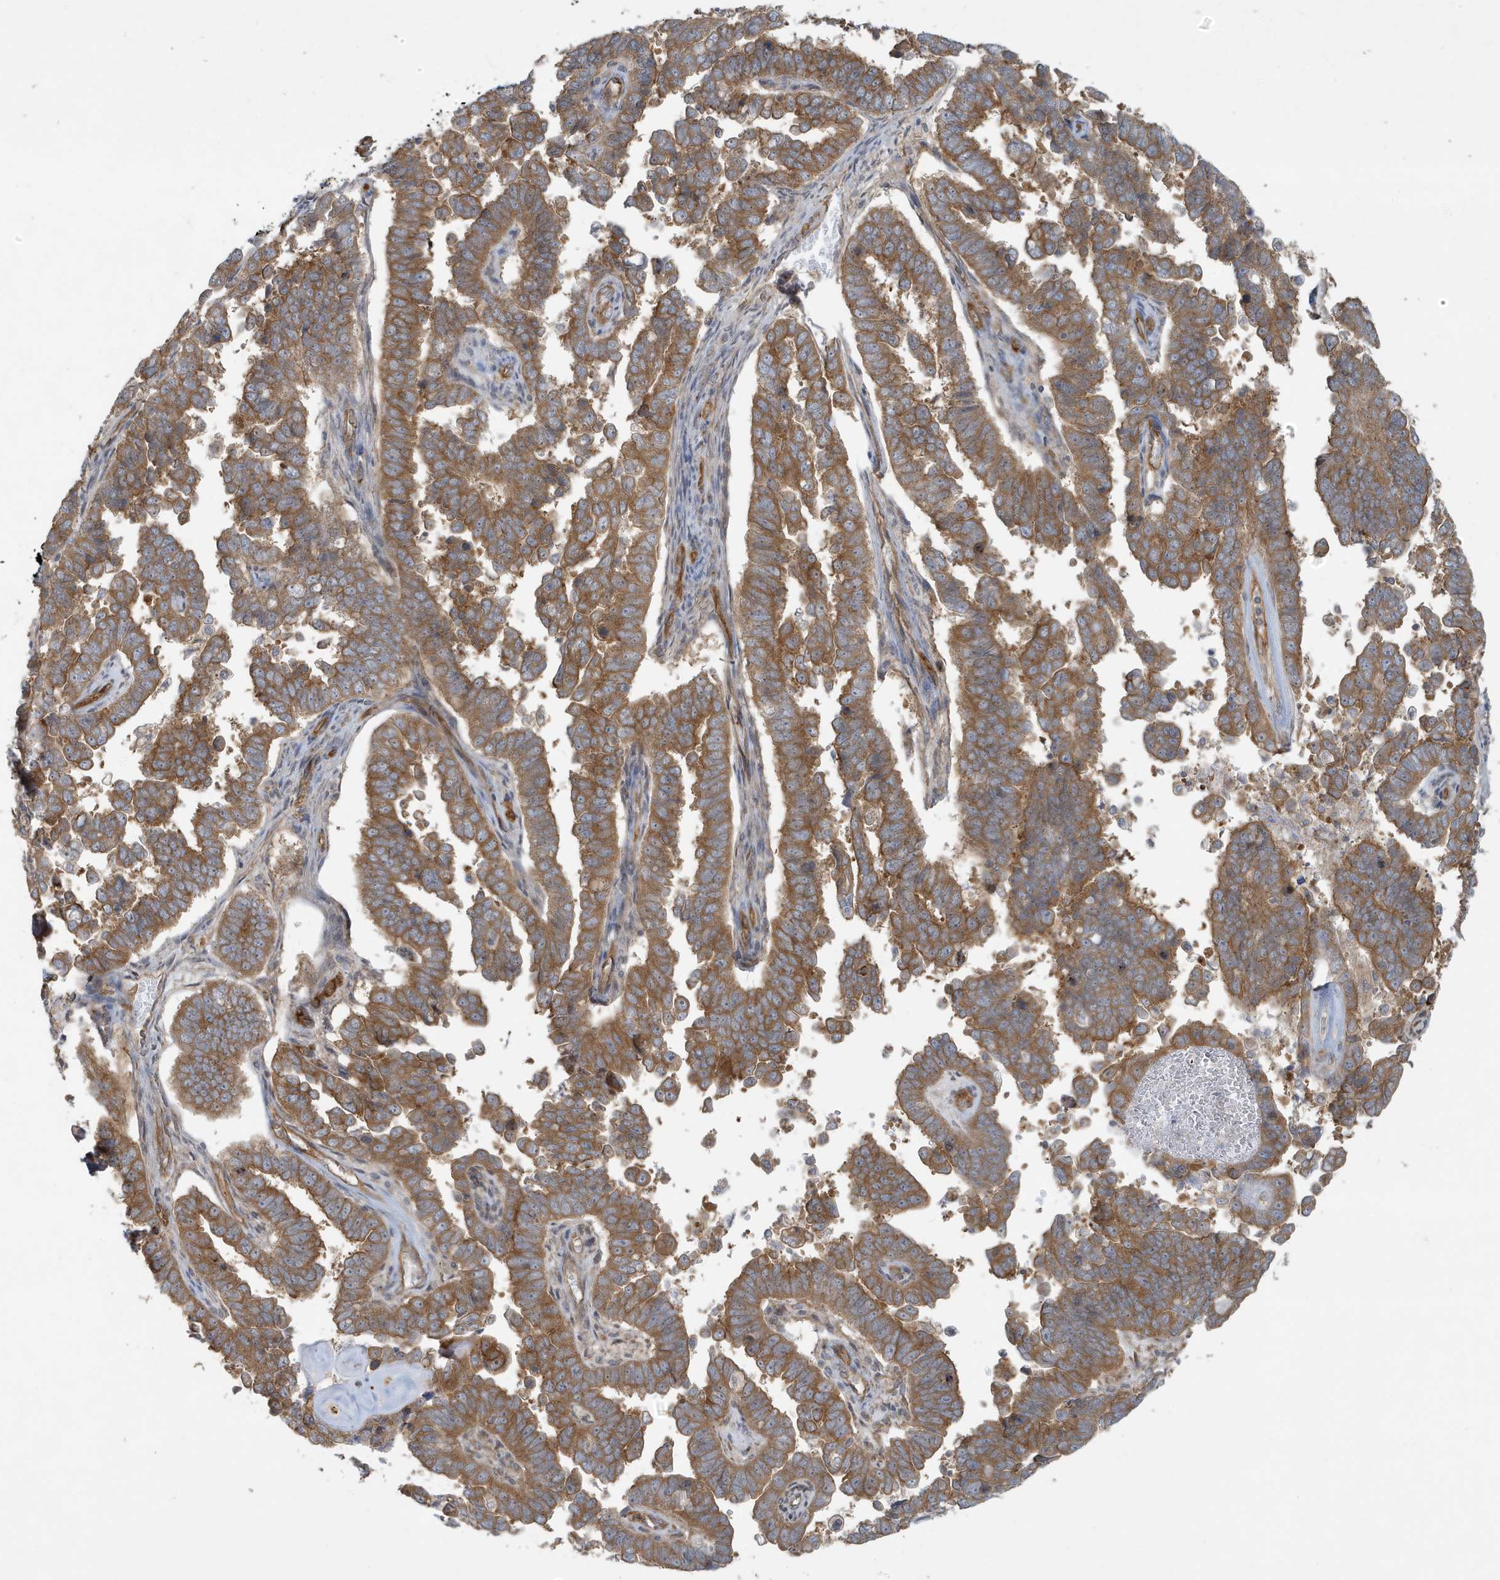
{"staining": {"intensity": "moderate", "quantity": ">75%", "location": "cytoplasmic/membranous"}, "tissue": "endometrial cancer", "cell_type": "Tumor cells", "image_type": "cancer", "snomed": [{"axis": "morphology", "description": "Adenocarcinoma, NOS"}, {"axis": "topography", "description": "Endometrium"}], "caption": "Immunohistochemical staining of human endometrial cancer (adenocarcinoma) demonstrates medium levels of moderate cytoplasmic/membranous protein expression in about >75% of tumor cells.", "gene": "ATP23", "patient": {"sex": "female", "age": 75}}